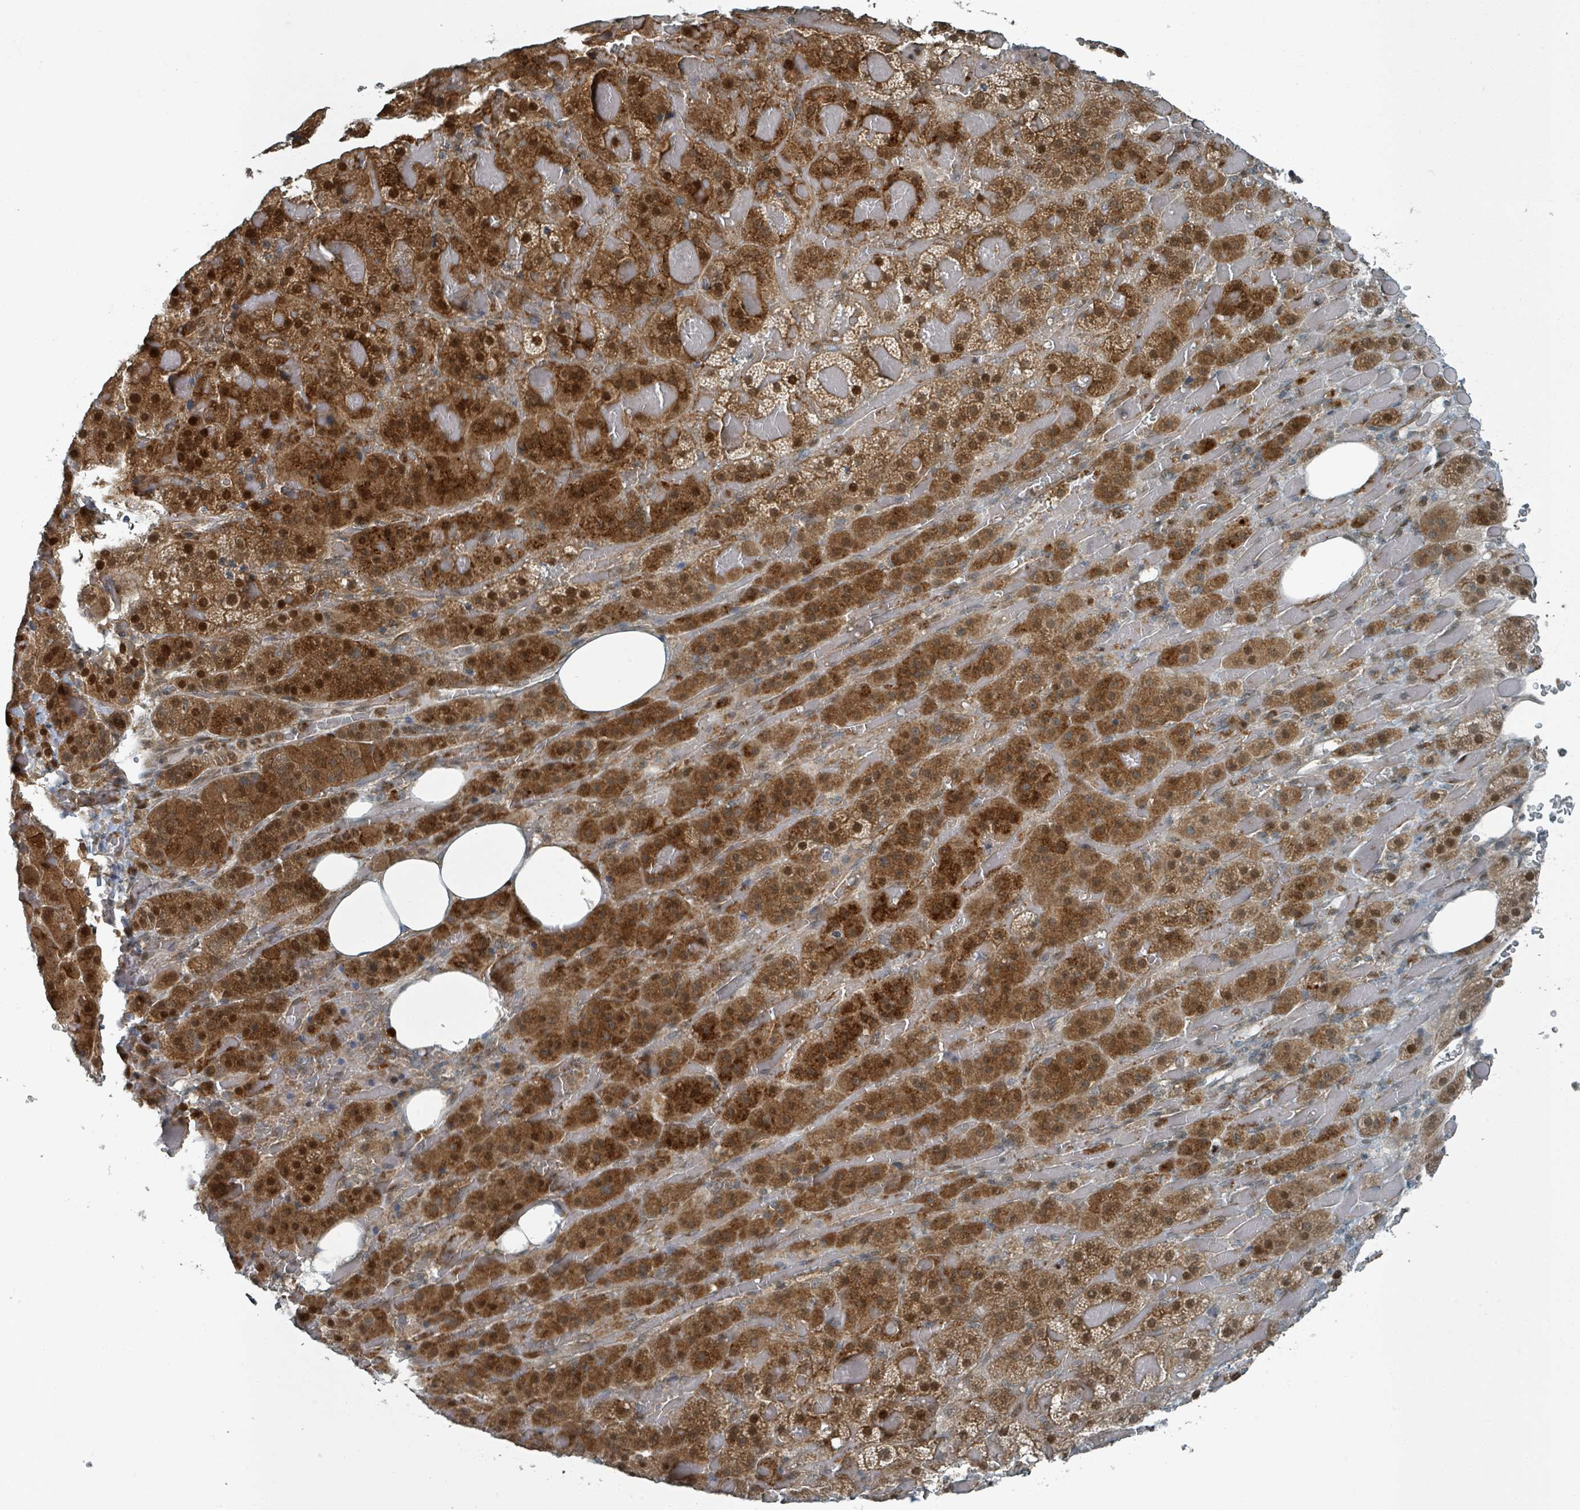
{"staining": {"intensity": "strong", "quantity": "25%-75%", "location": "cytoplasmic/membranous,nuclear"}, "tissue": "adrenal gland", "cell_type": "Glandular cells", "image_type": "normal", "snomed": [{"axis": "morphology", "description": "Normal tissue, NOS"}, {"axis": "topography", "description": "Adrenal gland"}], "caption": "Brown immunohistochemical staining in unremarkable adrenal gland reveals strong cytoplasmic/membranous,nuclear staining in approximately 25%-75% of glandular cells.", "gene": "RHPN2", "patient": {"sex": "female", "age": 59}}